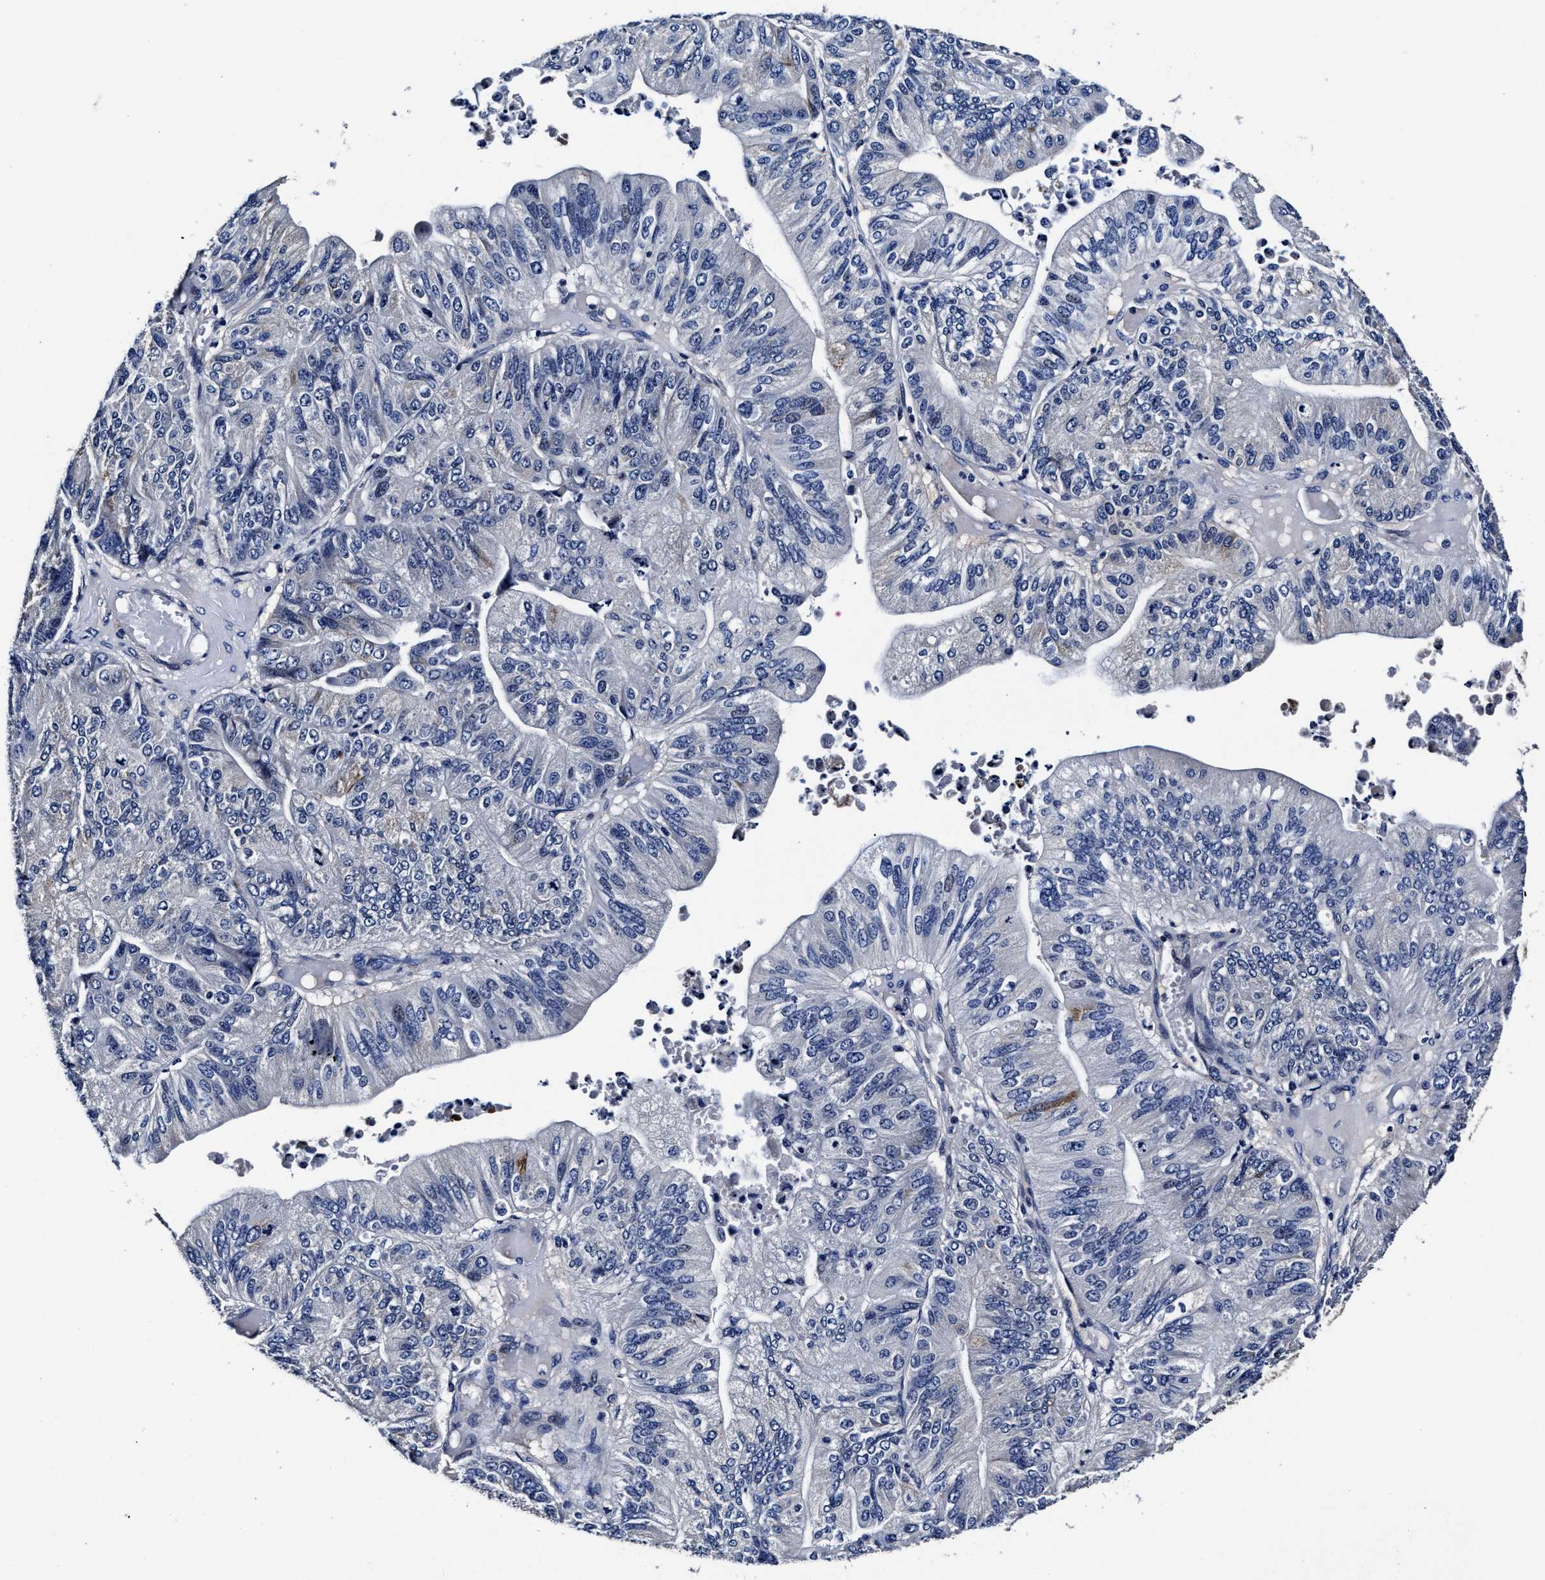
{"staining": {"intensity": "moderate", "quantity": "<25%", "location": "cytoplasmic/membranous"}, "tissue": "ovarian cancer", "cell_type": "Tumor cells", "image_type": "cancer", "snomed": [{"axis": "morphology", "description": "Cystadenocarcinoma, mucinous, NOS"}, {"axis": "topography", "description": "Ovary"}], "caption": "Protein expression analysis of ovarian cancer (mucinous cystadenocarcinoma) demonstrates moderate cytoplasmic/membranous expression in about <25% of tumor cells.", "gene": "OLFML2A", "patient": {"sex": "female", "age": 61}}